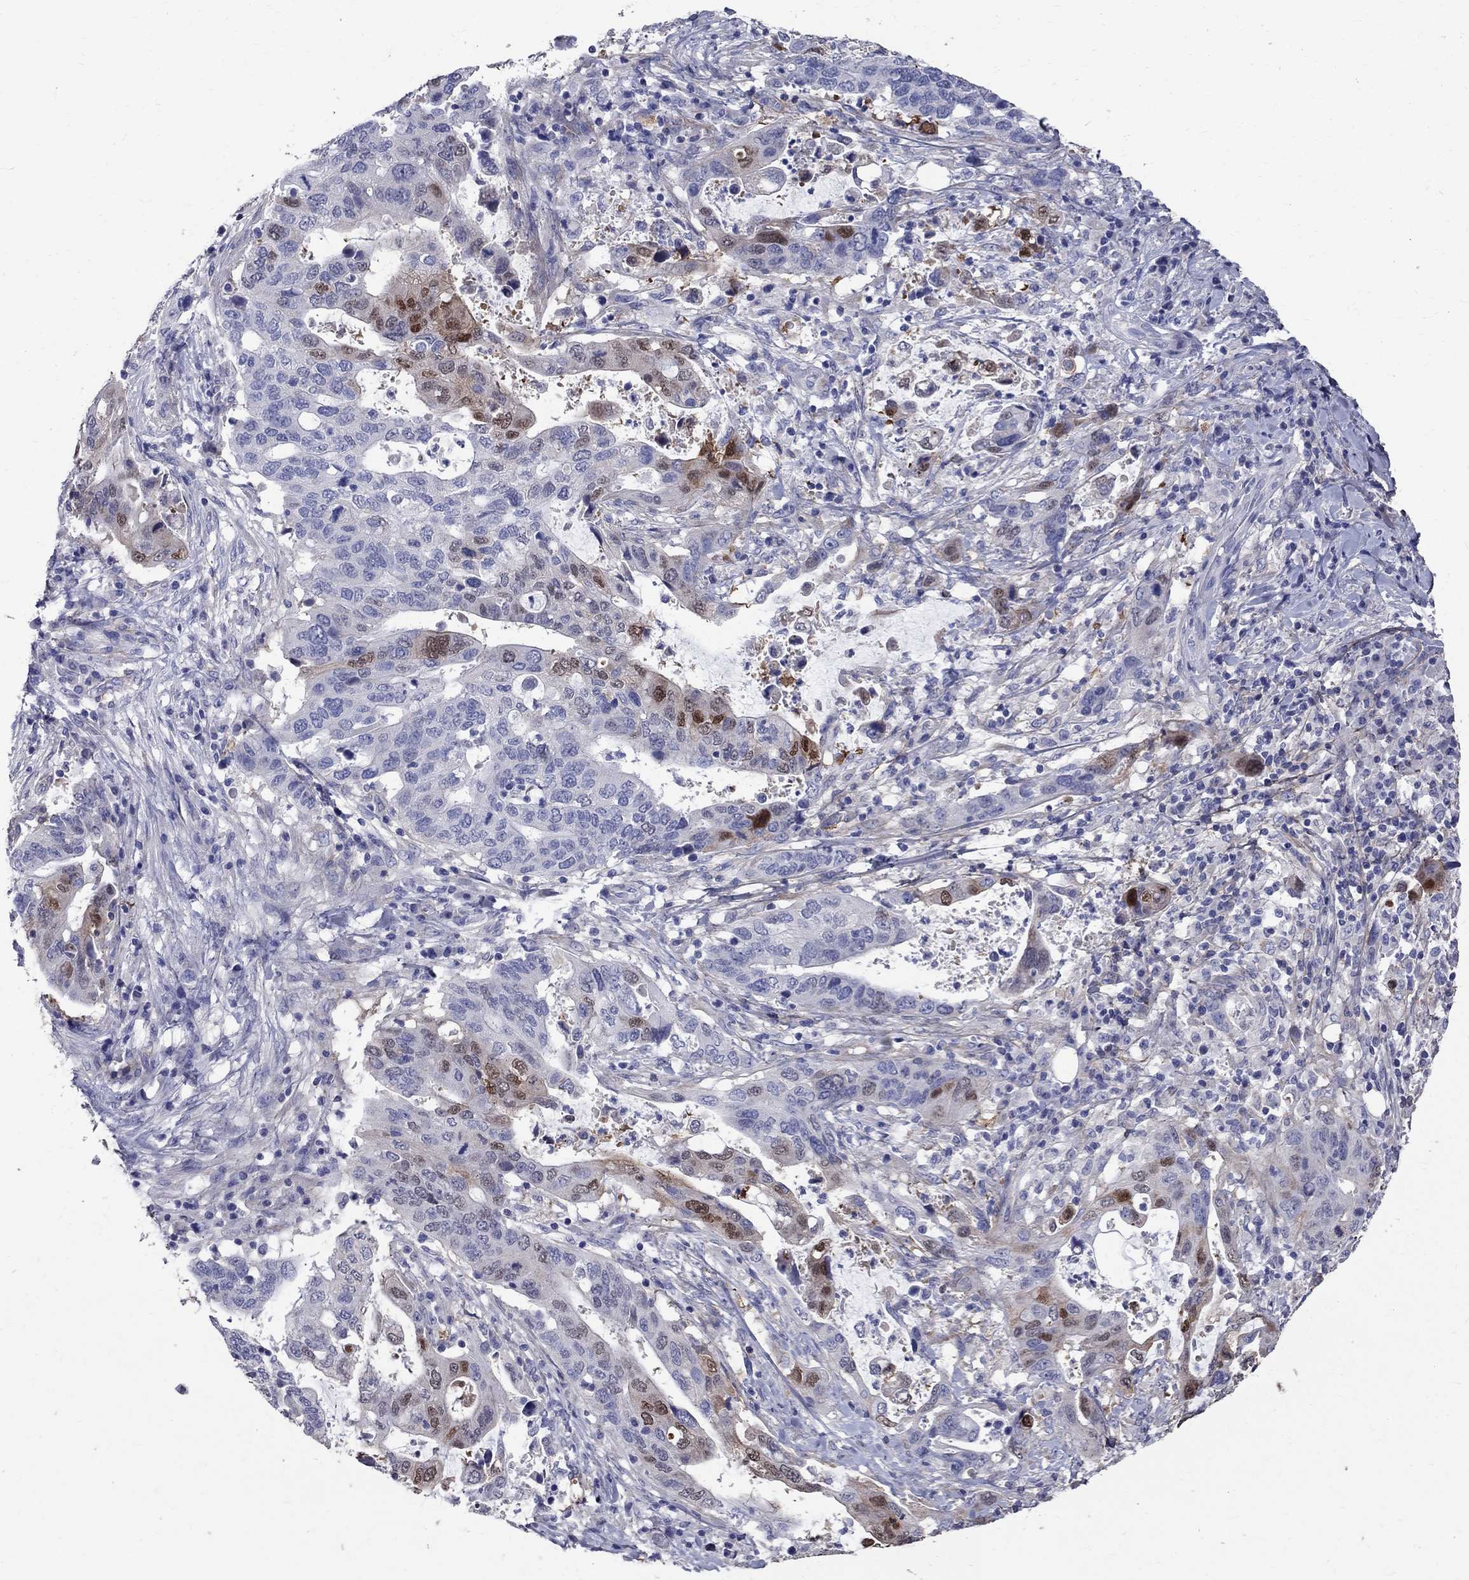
{"staining": {"intensity": "strong", "quantity": "<25%", "location": "nuclear"}, "tissue": "stomach cancer", "cell_type": "Tumor cells", "image_type": "cancer", "snomed": [{"axis": "morphology", "description": "Adenocarcinoma, NOS"}, {"axis": "topography", "description": "Stomach"}], "caption": "High-magnification brightfield microscopy of adenocarcinoma (stomach) stained with DAB (3,3'-diaminobenzidine) (brown) and counterstained with hematoxylin (blue). tumor cells exhibit strong nuclear expression is appreciated in about<25% of cells.", "gene": "ANXA10", "patient": {"sex": "male", "age": 54}}